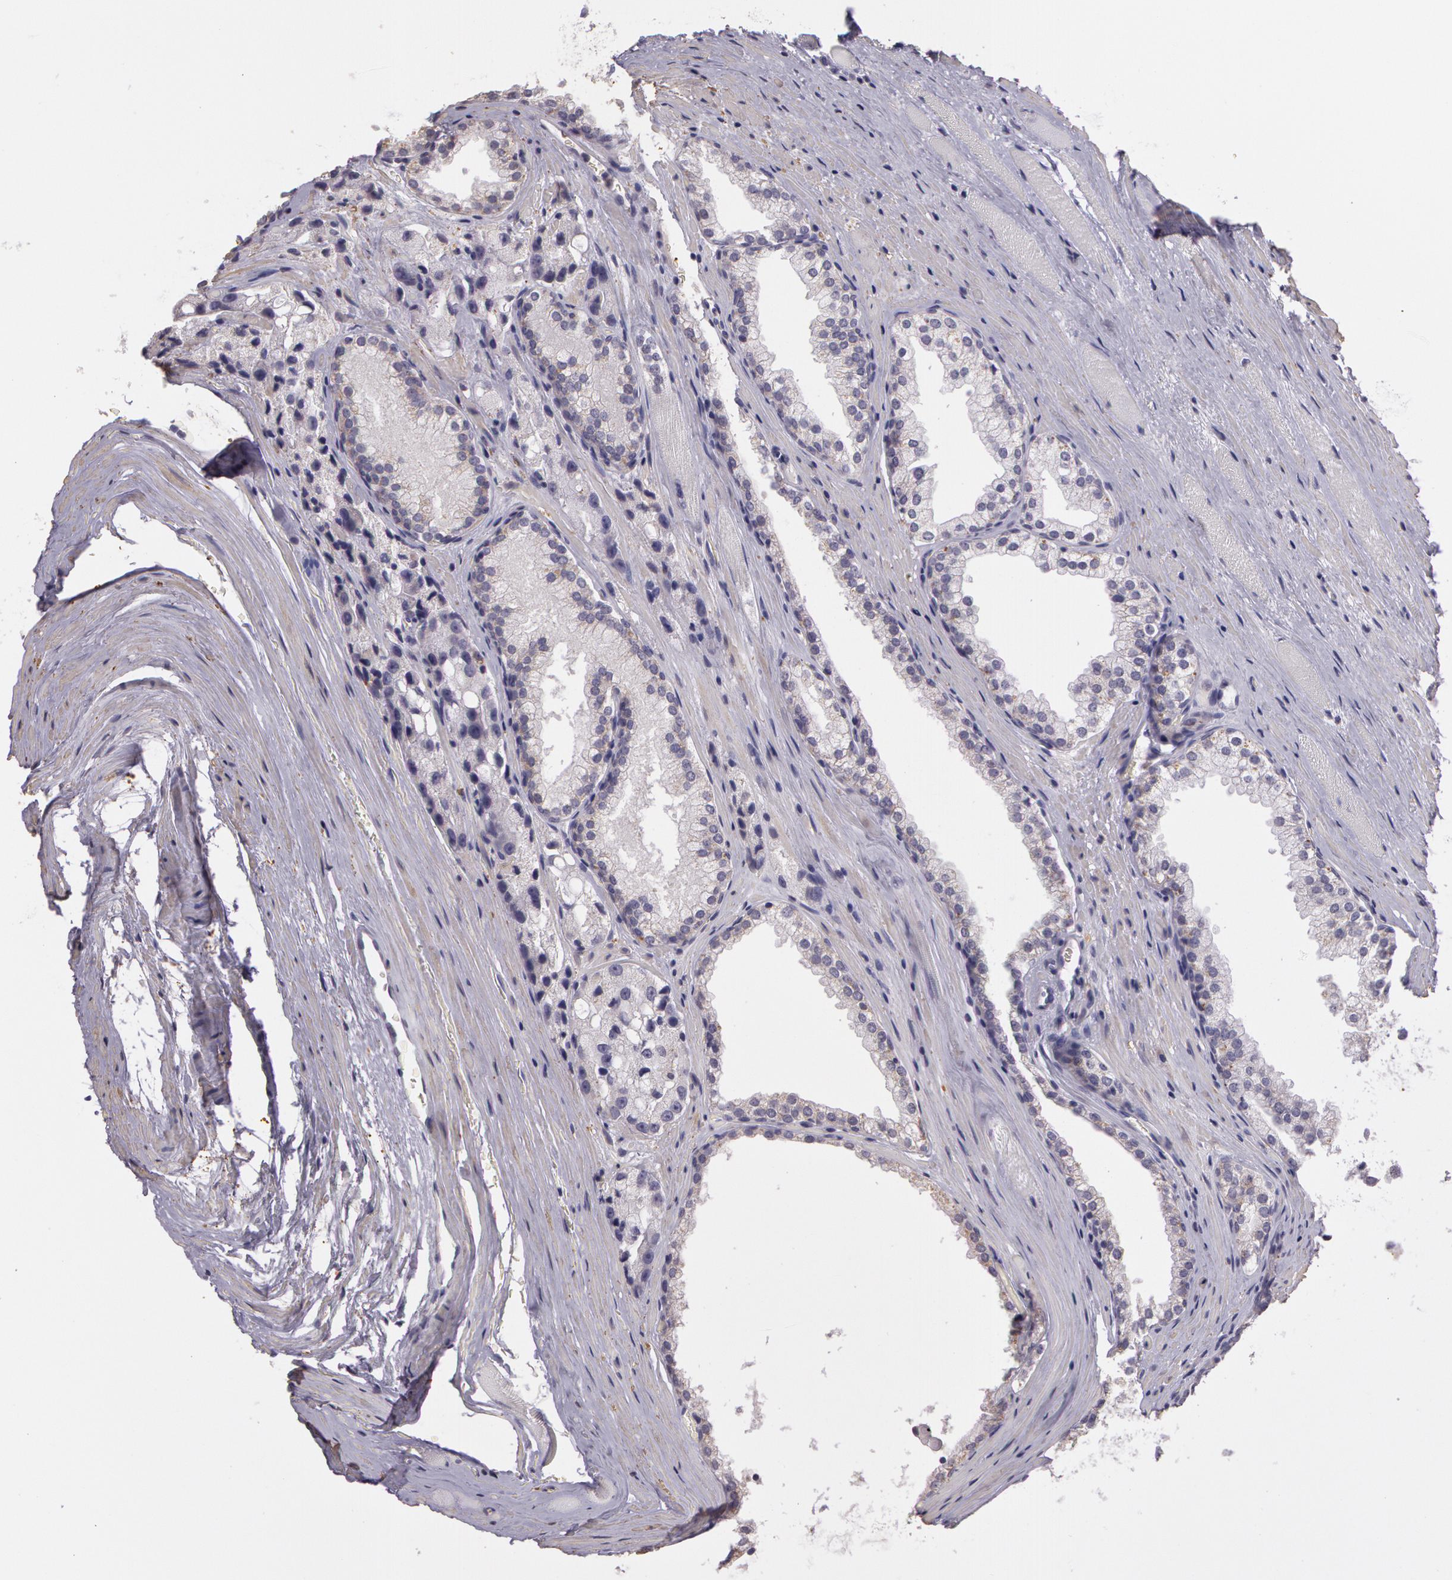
{"staining": {"intensity": "negative", "quantity": "none", "location": "none"}, "tissue": "prostate cancer", "cell_type": "Tumor cells", "image_type": "cancer", "snomed": [{"axis": "morphology", "description": "Adenocarcinoma, Medium grade"}, {"axis": "topography", "description": "Prostate"}], "caption": "High magnification brightfield microscopy of prostate cancer (adenocarcinoma (medium-grade)) stained with DAB (3,3'-diaminobenzidine) (brown) and counterstained with hematoxylin (blue): tumor cells show no significant staining.", "gene": "G2E3", "patient": {"sex": "male", "age": 72}}